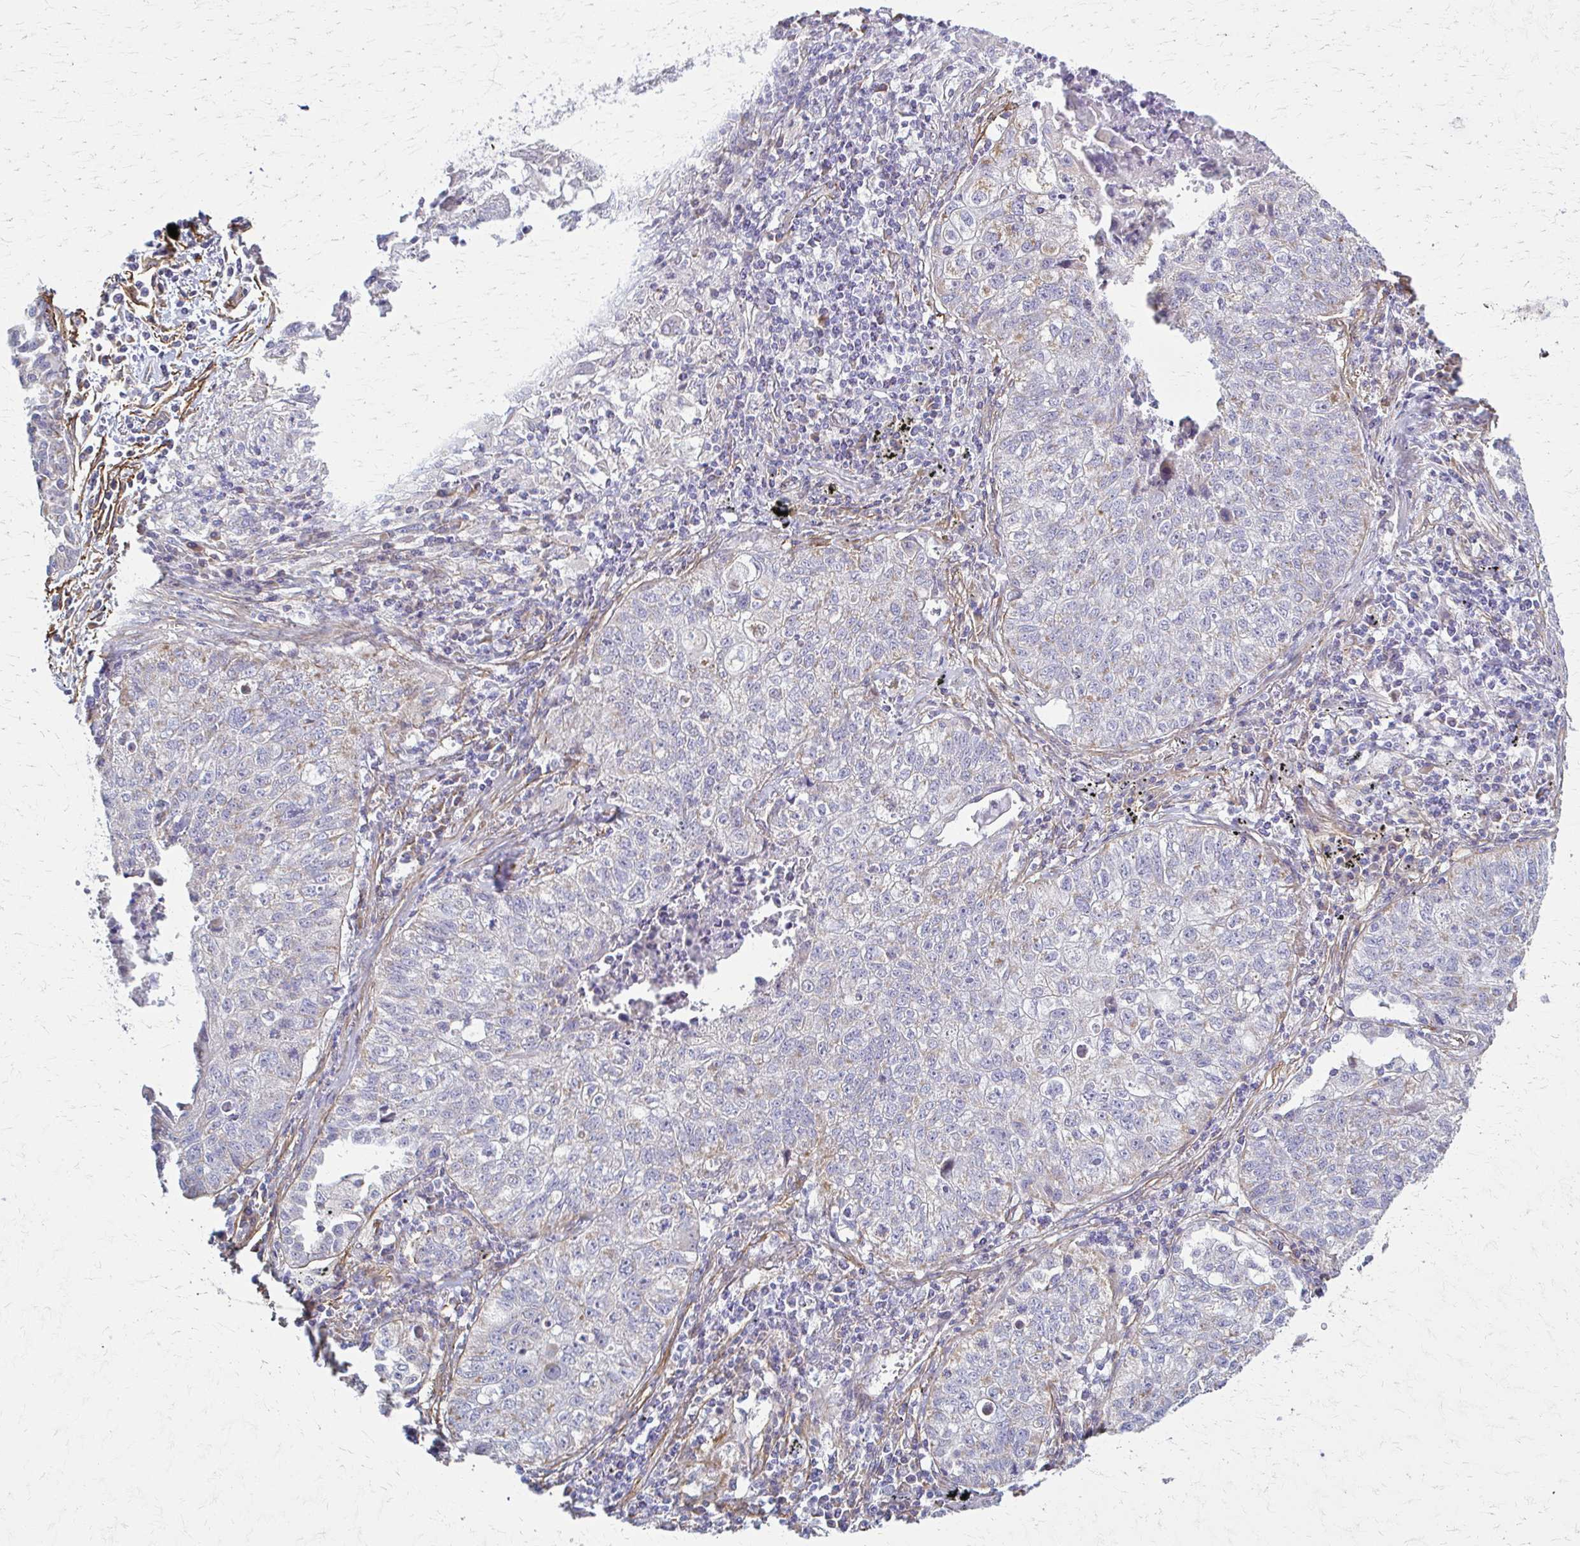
{"staining": {"intensity": "negative", "quantity": "none", "location": "none"}, "tissue": "lung cancer", "cell_type": "Tumor cells", "image_type": "cancer", "snomed": [{"axis": "morphology", "description": "Normal morphology"}, {"axis": "morphology", "description": "Aneuploidy"}, {"axis": "morphology", "description": "Squamous cell carcinoma, NOS"}, {"axis": "topography", "description": "Lymph node"}, {"axis": "topography", "description": "Lung"}], "caption": "High power microscopy photomicrograph of an immunohistochemistry (IHC) image of aneuploidy (lung), revealing no significant staining in tumor cells.", "gene": "TIMMDC1", "patient": {"sex": "female", "age": 76}}